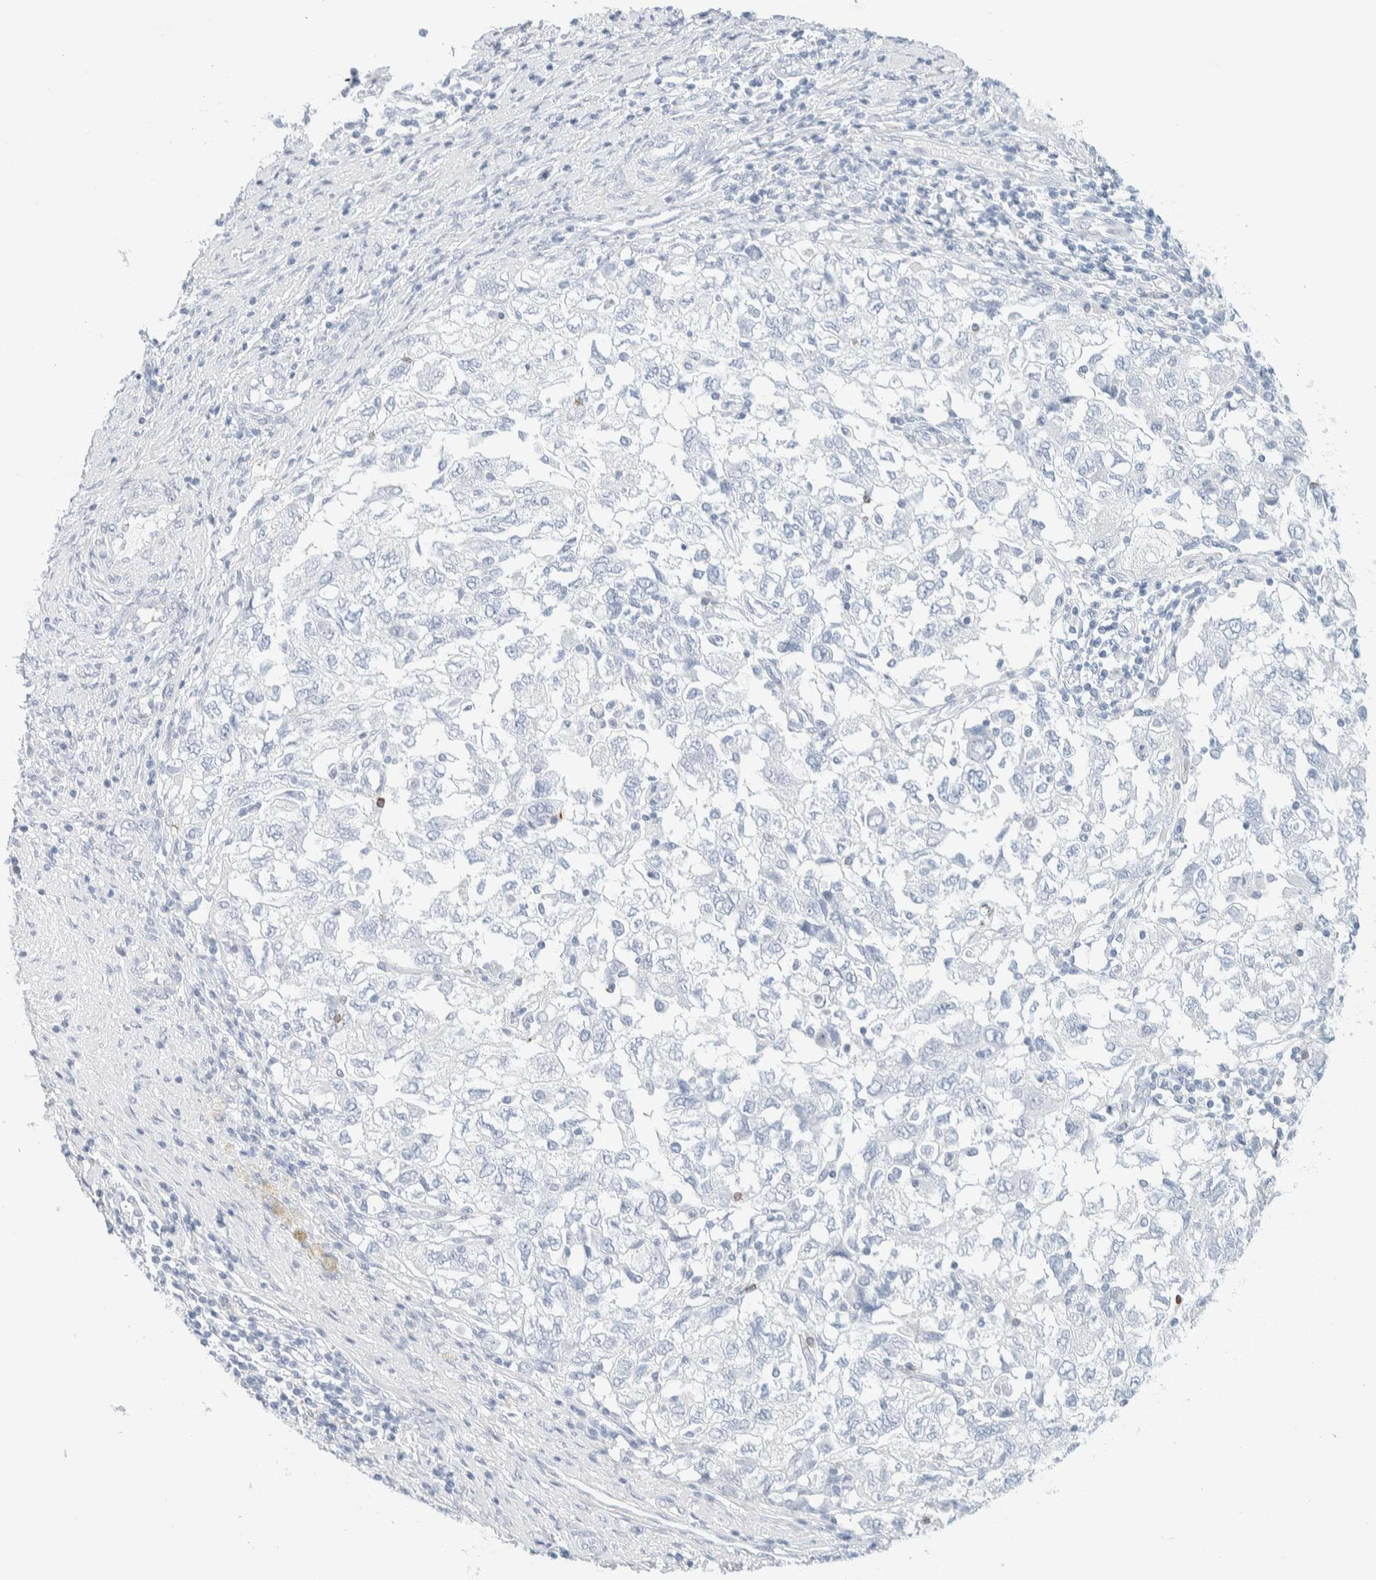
{"staining": {"intensity": "negative", "quantity": "none", "location": "none"}, "tissue": "ovarian cancer", "cell_type": "Tumor cells", "image_type": "cancer", "snomed": [{"axis": "morphology", "description": "Carcinoma, NOS"}, {"axis": "morphology", "description": "Cystadenocarcinoma, serous, NOS"}, {"axis": "topography", "description": "Ovary"}], "caption": "Immunohistochemical staining of human ovarian carcinoma reveals no significant staining in tumor cells.", "gene": "ATCAY", "patient": {"sex": "female", "age": 69}}